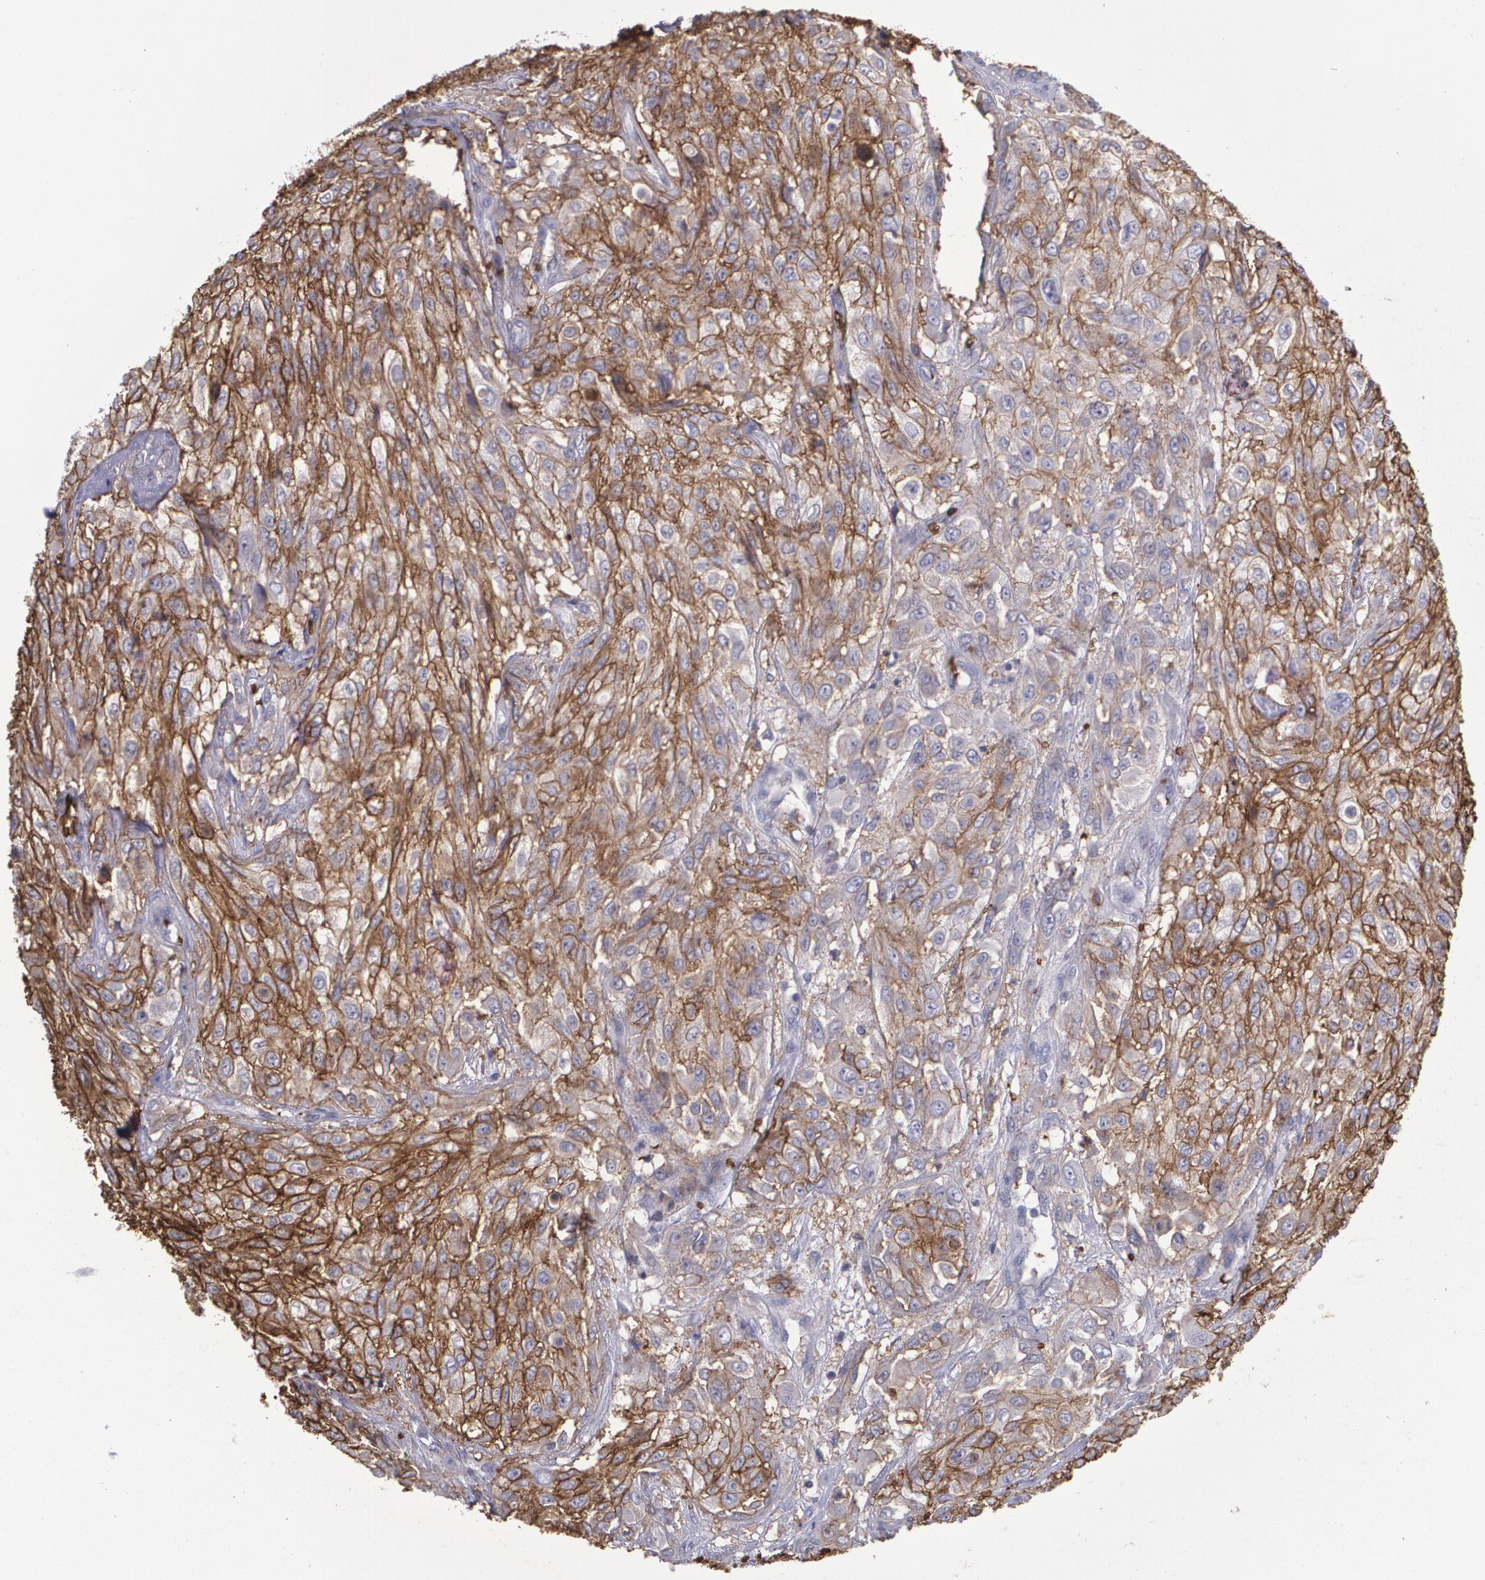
{"staining": {"intensity": "strong", "quantity": ">75%", "location": "cytoplasmic/membranous"}, "tissue": "urothelial cancer", "cell_type": "Tumor cells", "image_type": "cancer", "snomed": [{"axis": "morphology", "description": "Urothelial carcinoma, High grade"}, {"axis": "topography", "description": "Urinary bladder"}], "caption": "A high amount of strong cytoplasmic/membranous staining is identified in about >75% of tumor cells in urothelial carcinoma (high-grade) tissue.", "gene": "SLC2A1", "patient": {"sex": "male", "age": 57}}